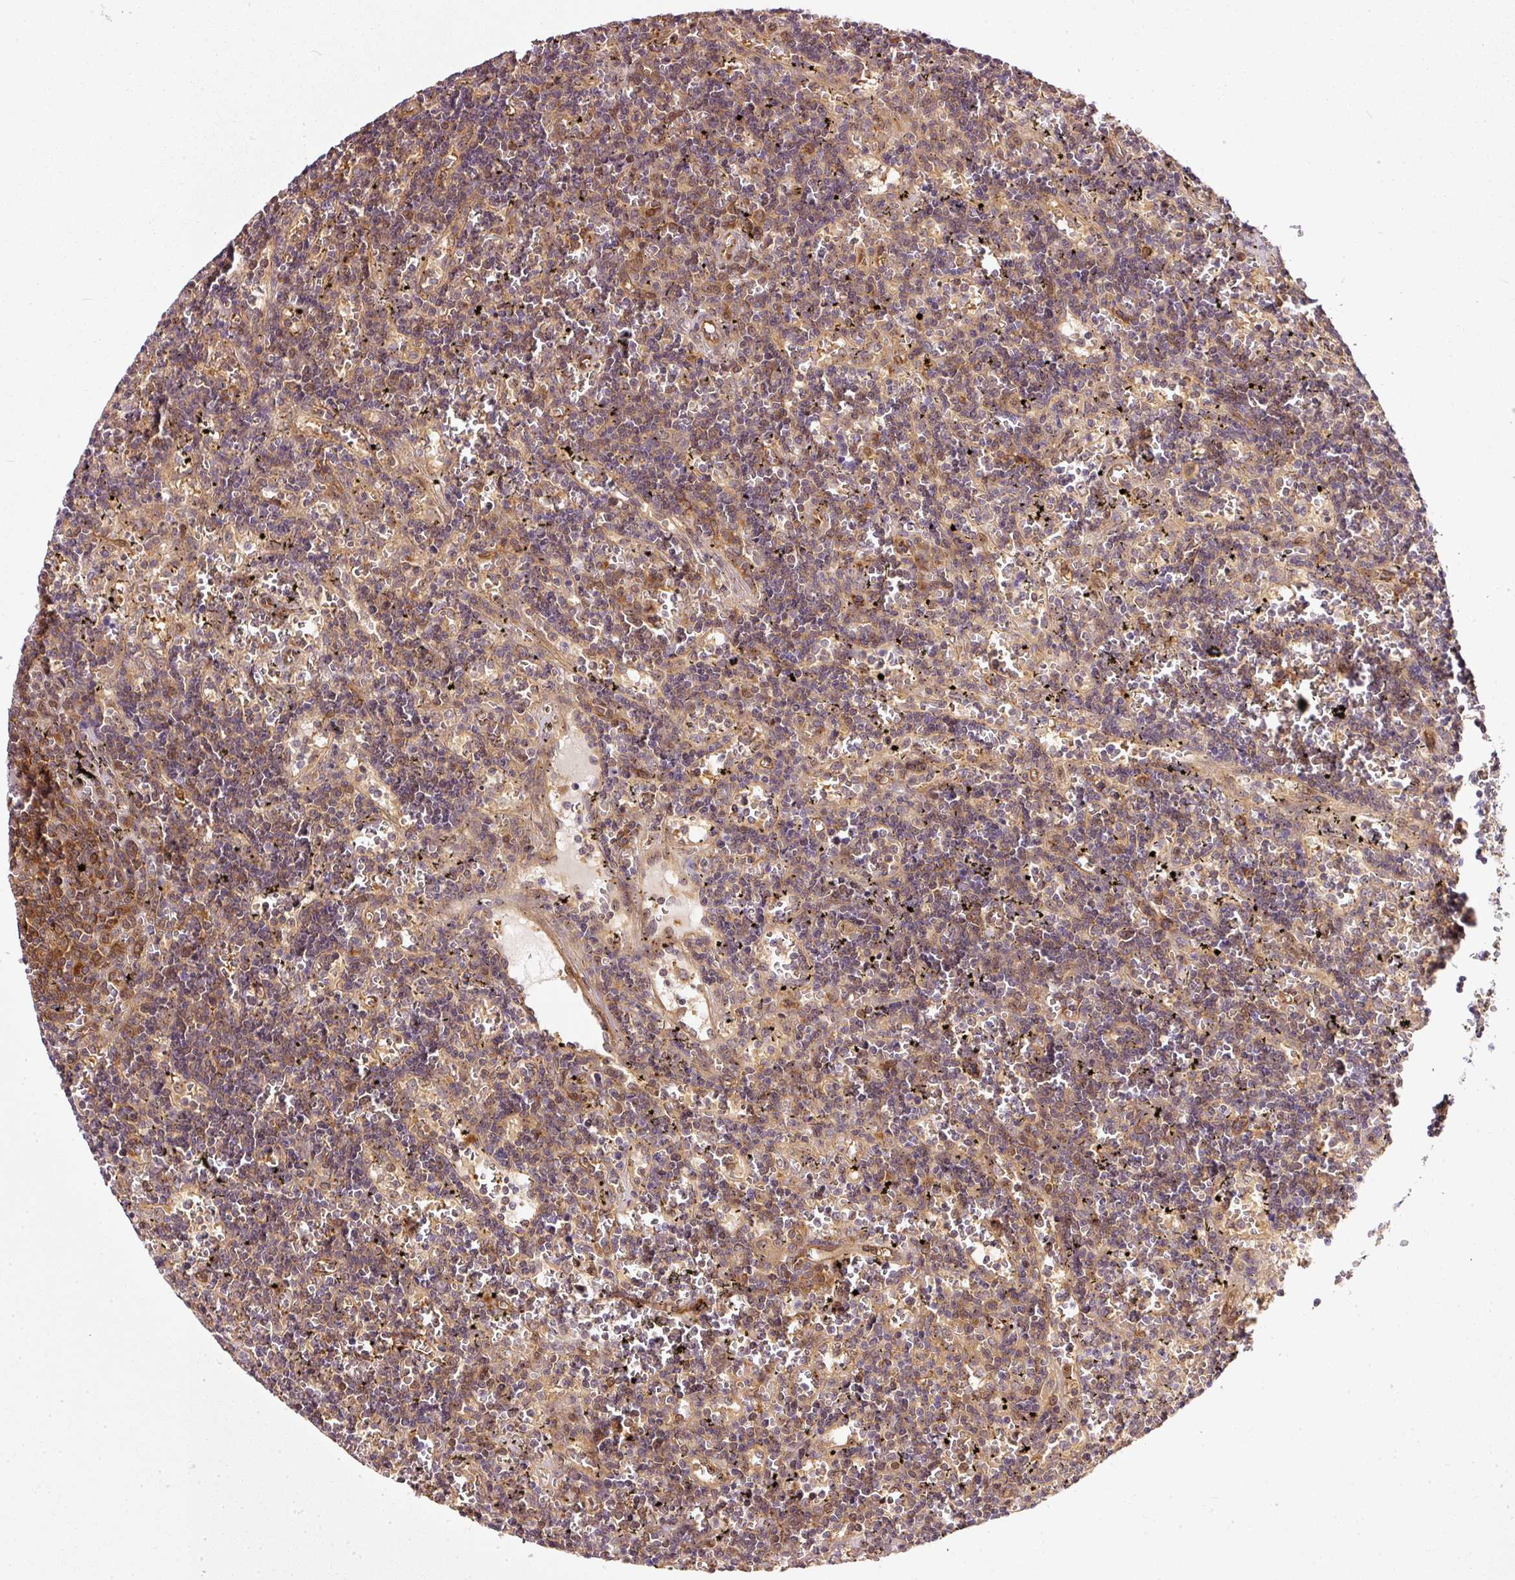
{"staining": {"intensity": "negative", "quantity": "none", "location": "none"}, "tissue": "lymphoma", "cell_type": "Tumor cells", "image_type": "cancer", "snomed": [{"axis": "morphology", "description": "Malignant lymphoma, non-Hodgkin's type, Low grade"}, {"axis": "topography", "description": "Spleen"}], "caption": "There is no significant staining in tumor cells of malignant lymphoma, non-Hodgkin's type (low-grade). (DAB immunohistochemistry (IHC), high magnification).", "gene": "MIF4GD", "patient": {"sex": "male", "age": 60}}